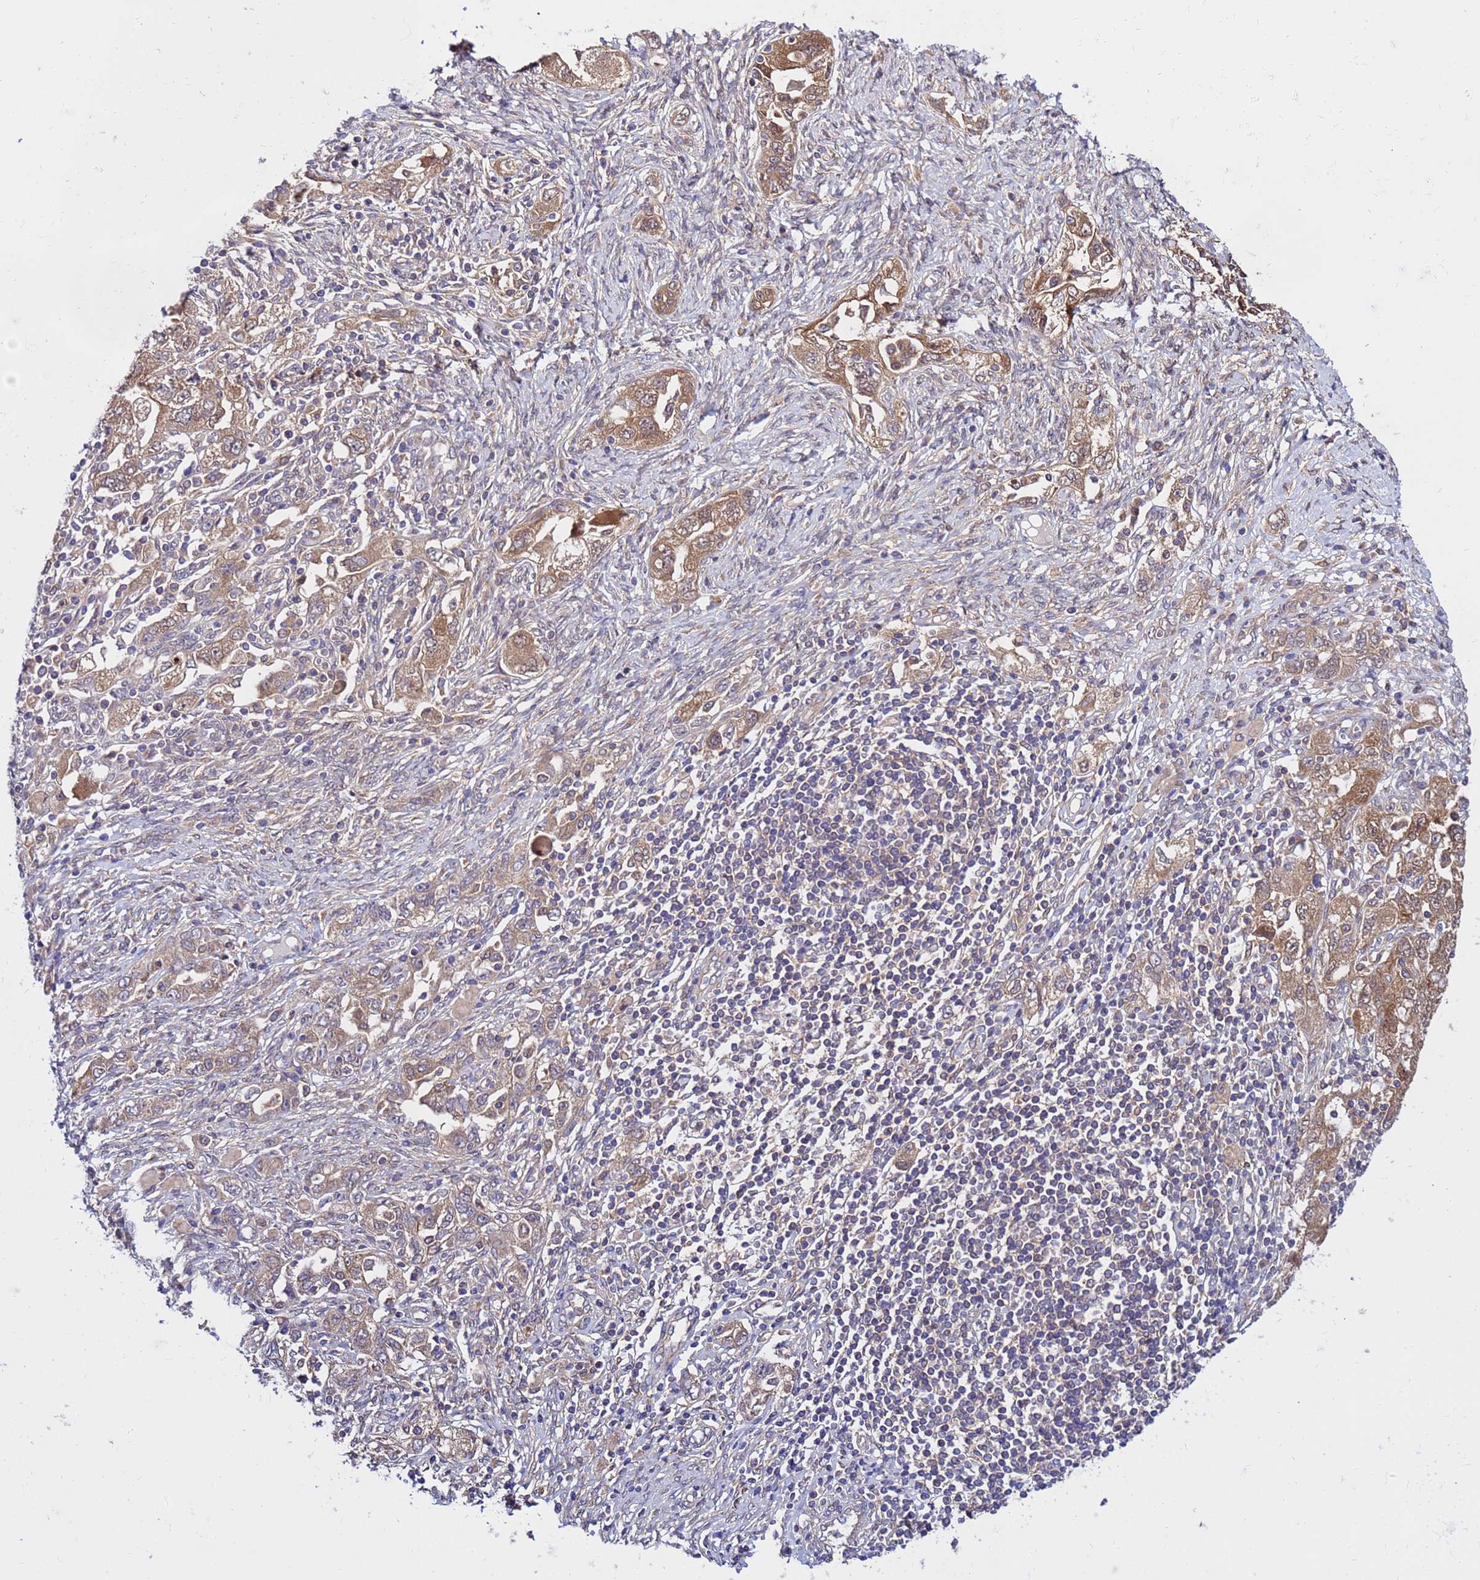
{"staining": {"intensity": "moderate", "quantity": ">75%", "location": "cytoplasmic/membranous"}, "tissue": "ovarian cancer", "cell_type": "Tumor cells", "image_type": "cancer", "snomed": [{"axis": "morphology", "description": "Carcinoma, NOS"}, {"axis": "morphology", "description": "Cystadenocarcinoma, serous, NOS"}, {"axis": "topography", "description": "Ovary"}], "caption": "Brown immunohistochemical staining in human ovarian carcinoma exhibits moderate cytoplasmic/membranous staining in about >75% of tumor cells. Using DAB (brown) and hematoxylin (blue) stains, captured at high magnification using brightfield microscopy.", "gene": "GET3", "patient": {"sex": "female", "age": 69}}